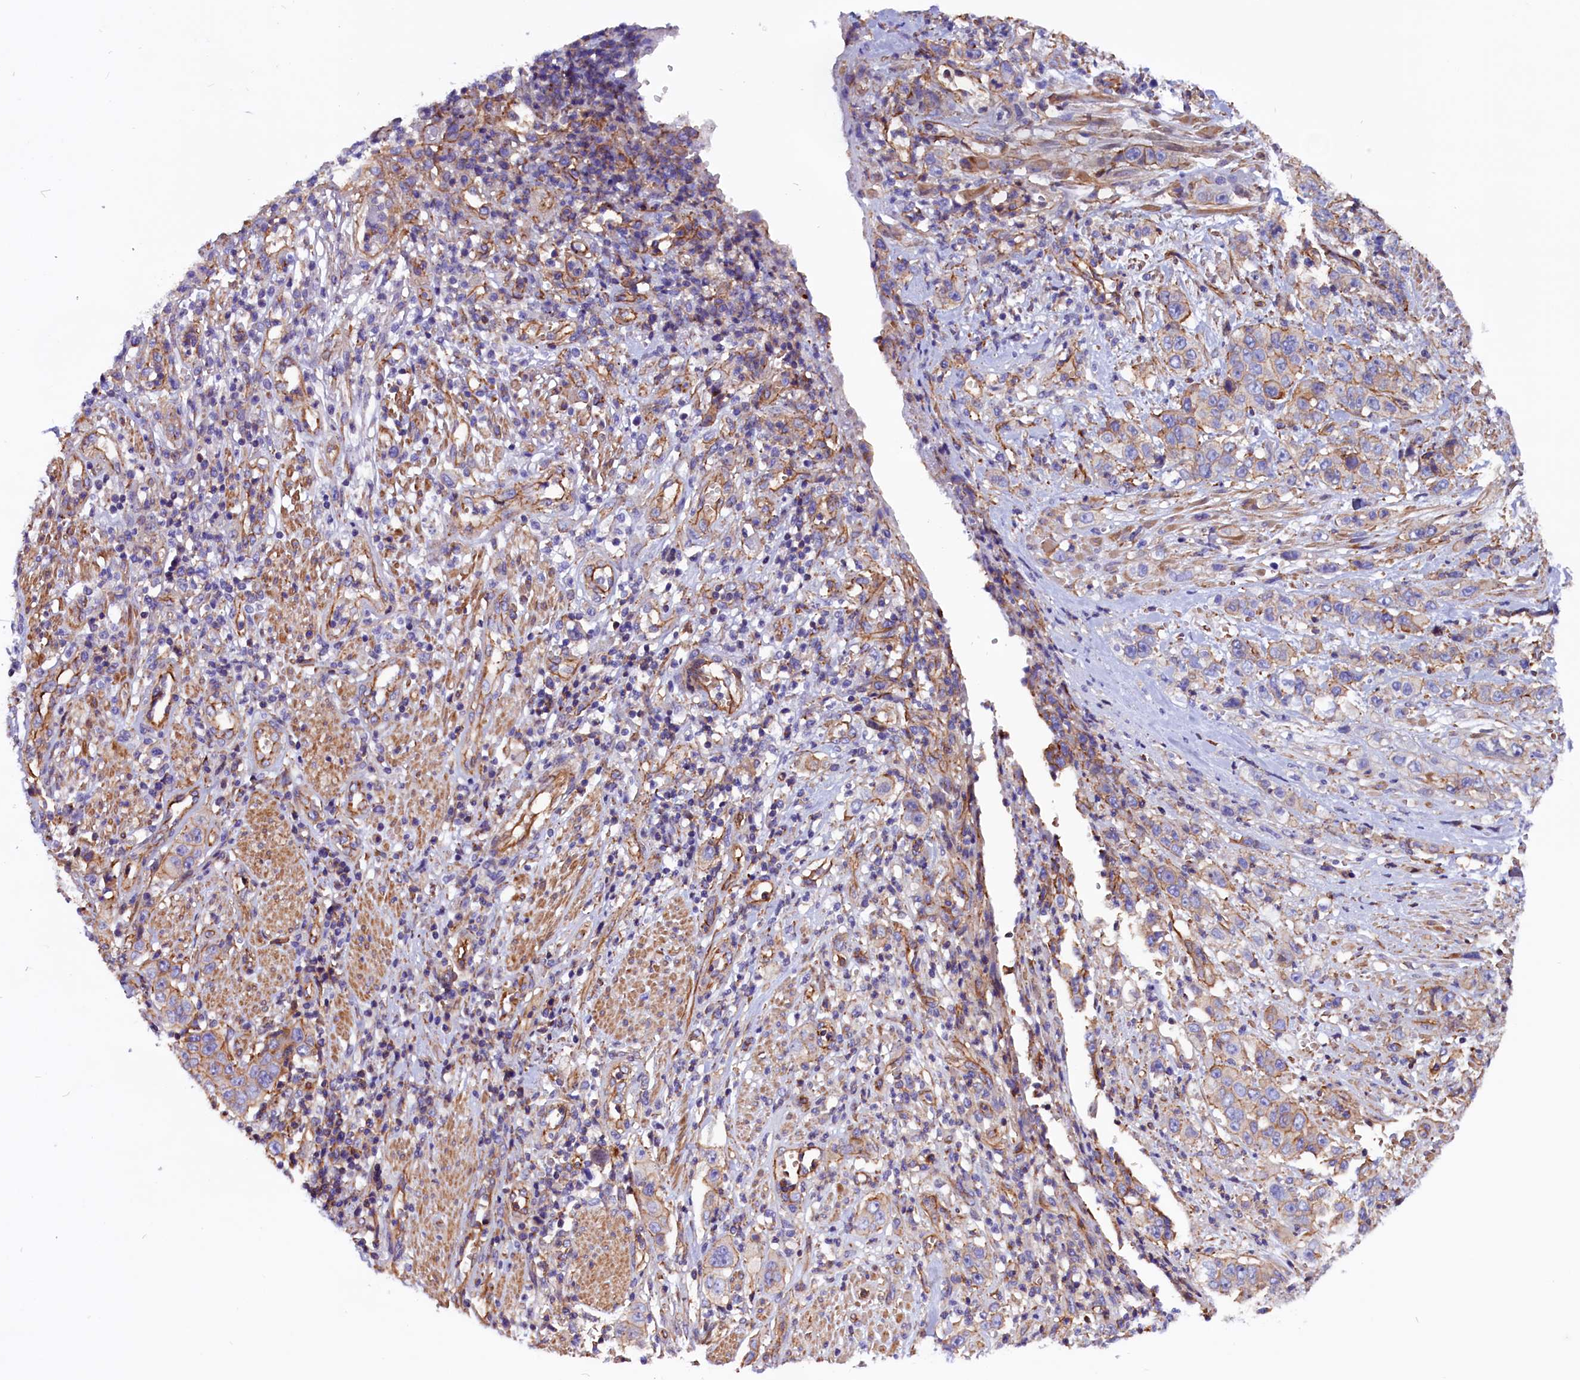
{"staining": {"intensity": "weak", "quantity": ">75%", "location": "cytoplasmic/membranous"}, "tissue": "stomach cancer", "cell_type": "Tumor cells", "image_type": "cancer", "snomed": [{"axis": "morphology", "description": "Adenocarcinoma, NOS"}, {"axis": "topography", "description": "Stomach, upper"}], "caption": "The immunohistochemical stain highlights weak cytoplasmic/membranous expression in tumor cells of stomach cancer tissue.", "gene": "ZNF749", "patient": {"sex": "male", "age": 62}}